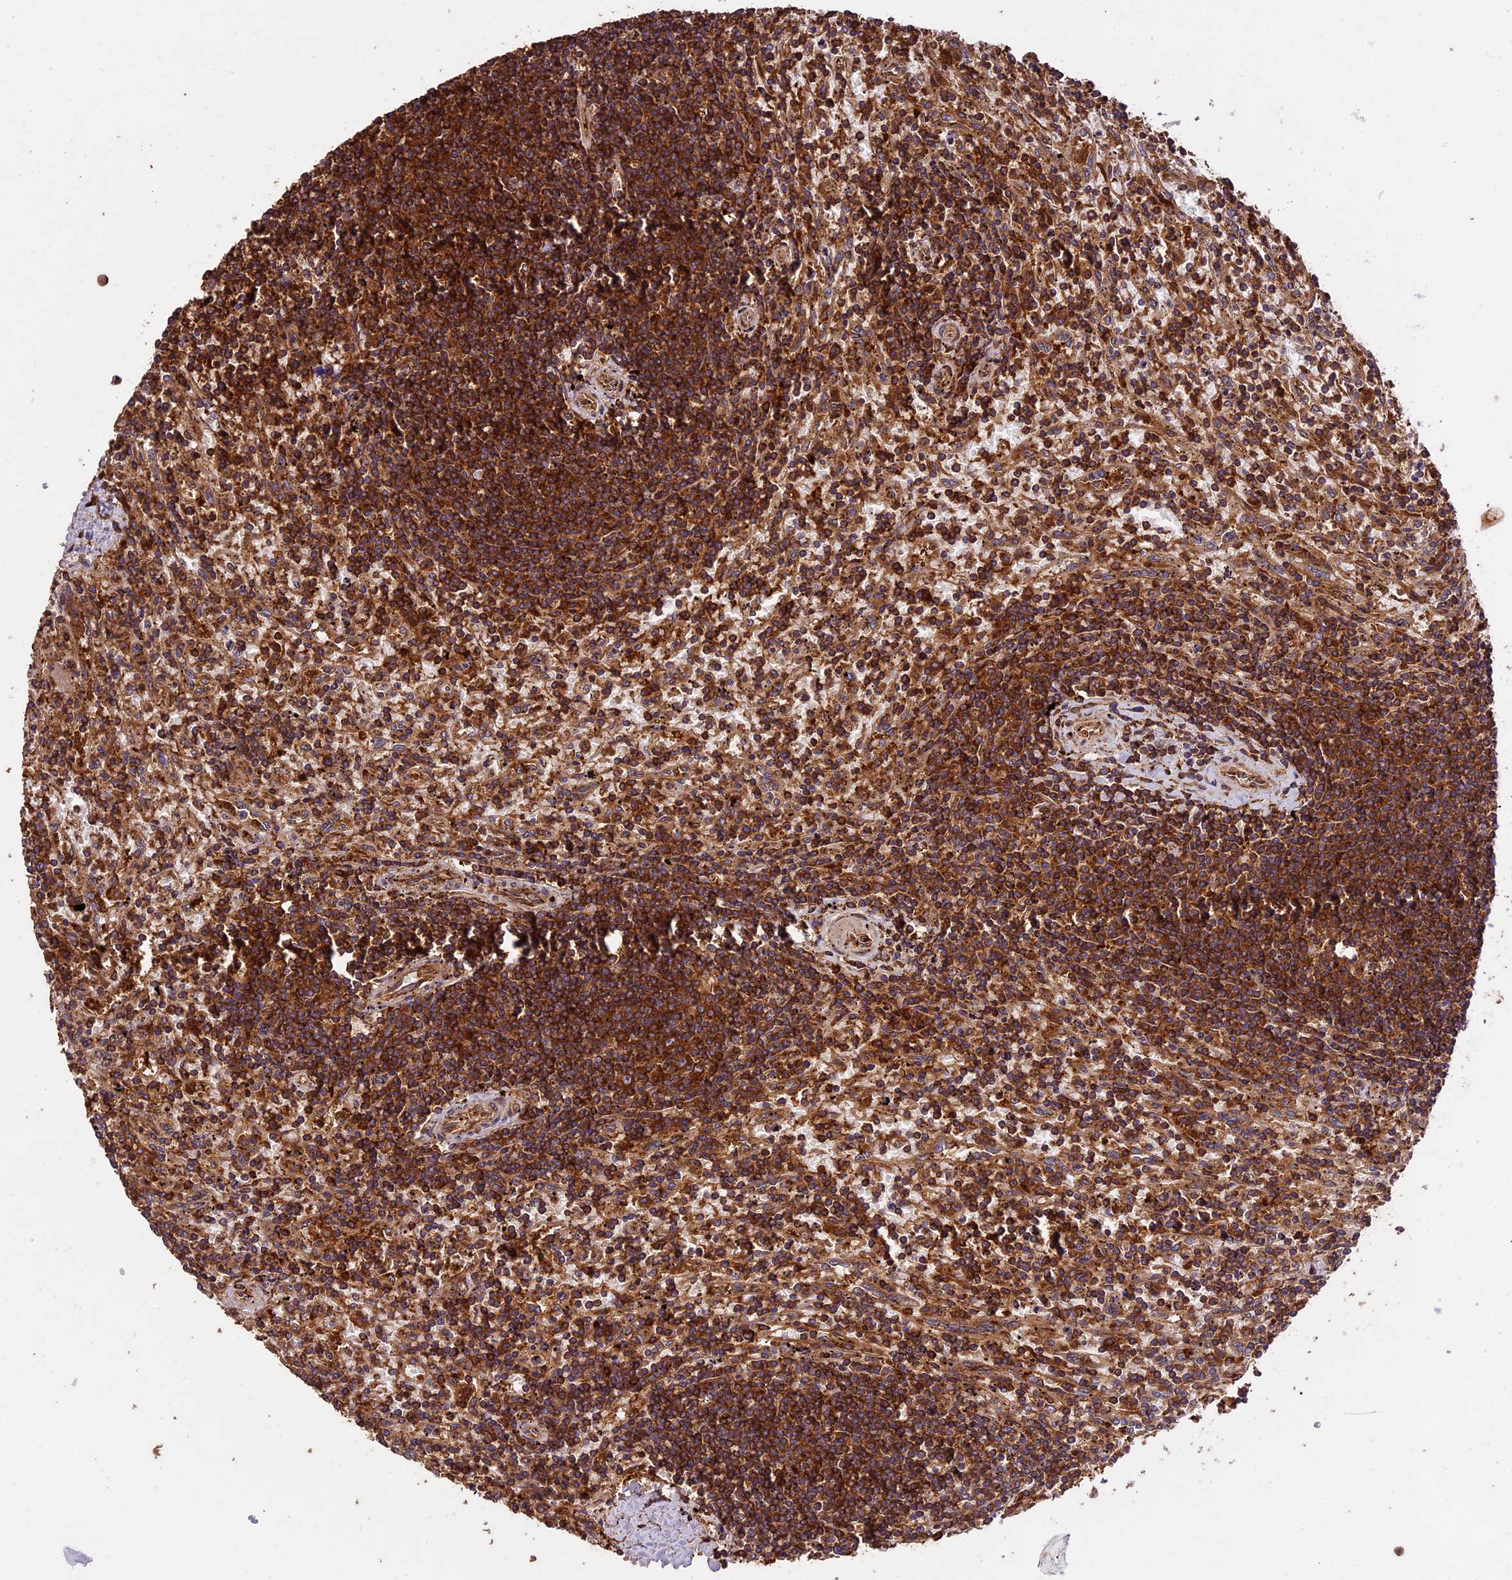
{"staining": {"intensity": "strong", "quantity": ">75%", "location": "cytoplasmic/membranous"}, "tissue": "lymphoma", "cell_type": "Tumor cells", "image_type": "cancer", "snomed": [{"axis": "morphology", "description": "Malignant lymphoma, non-Hodgkin's type, Low grade"}, {"axis": "topography", "description": "Spleen"}], "caption": "Immunohistochemical staining of human lymphoma exhibits high levels of strong cytoplasmic/membranous expression in approximately >75% of tumor cells. The staining was performed using DAB (3,3'-diaminobenzidine), with brown indicating positive protein expression. Nuclei are stained blue with hematoxylin.", "gene": "KARS1", "patient": {"sex": "male", "age": 76}}